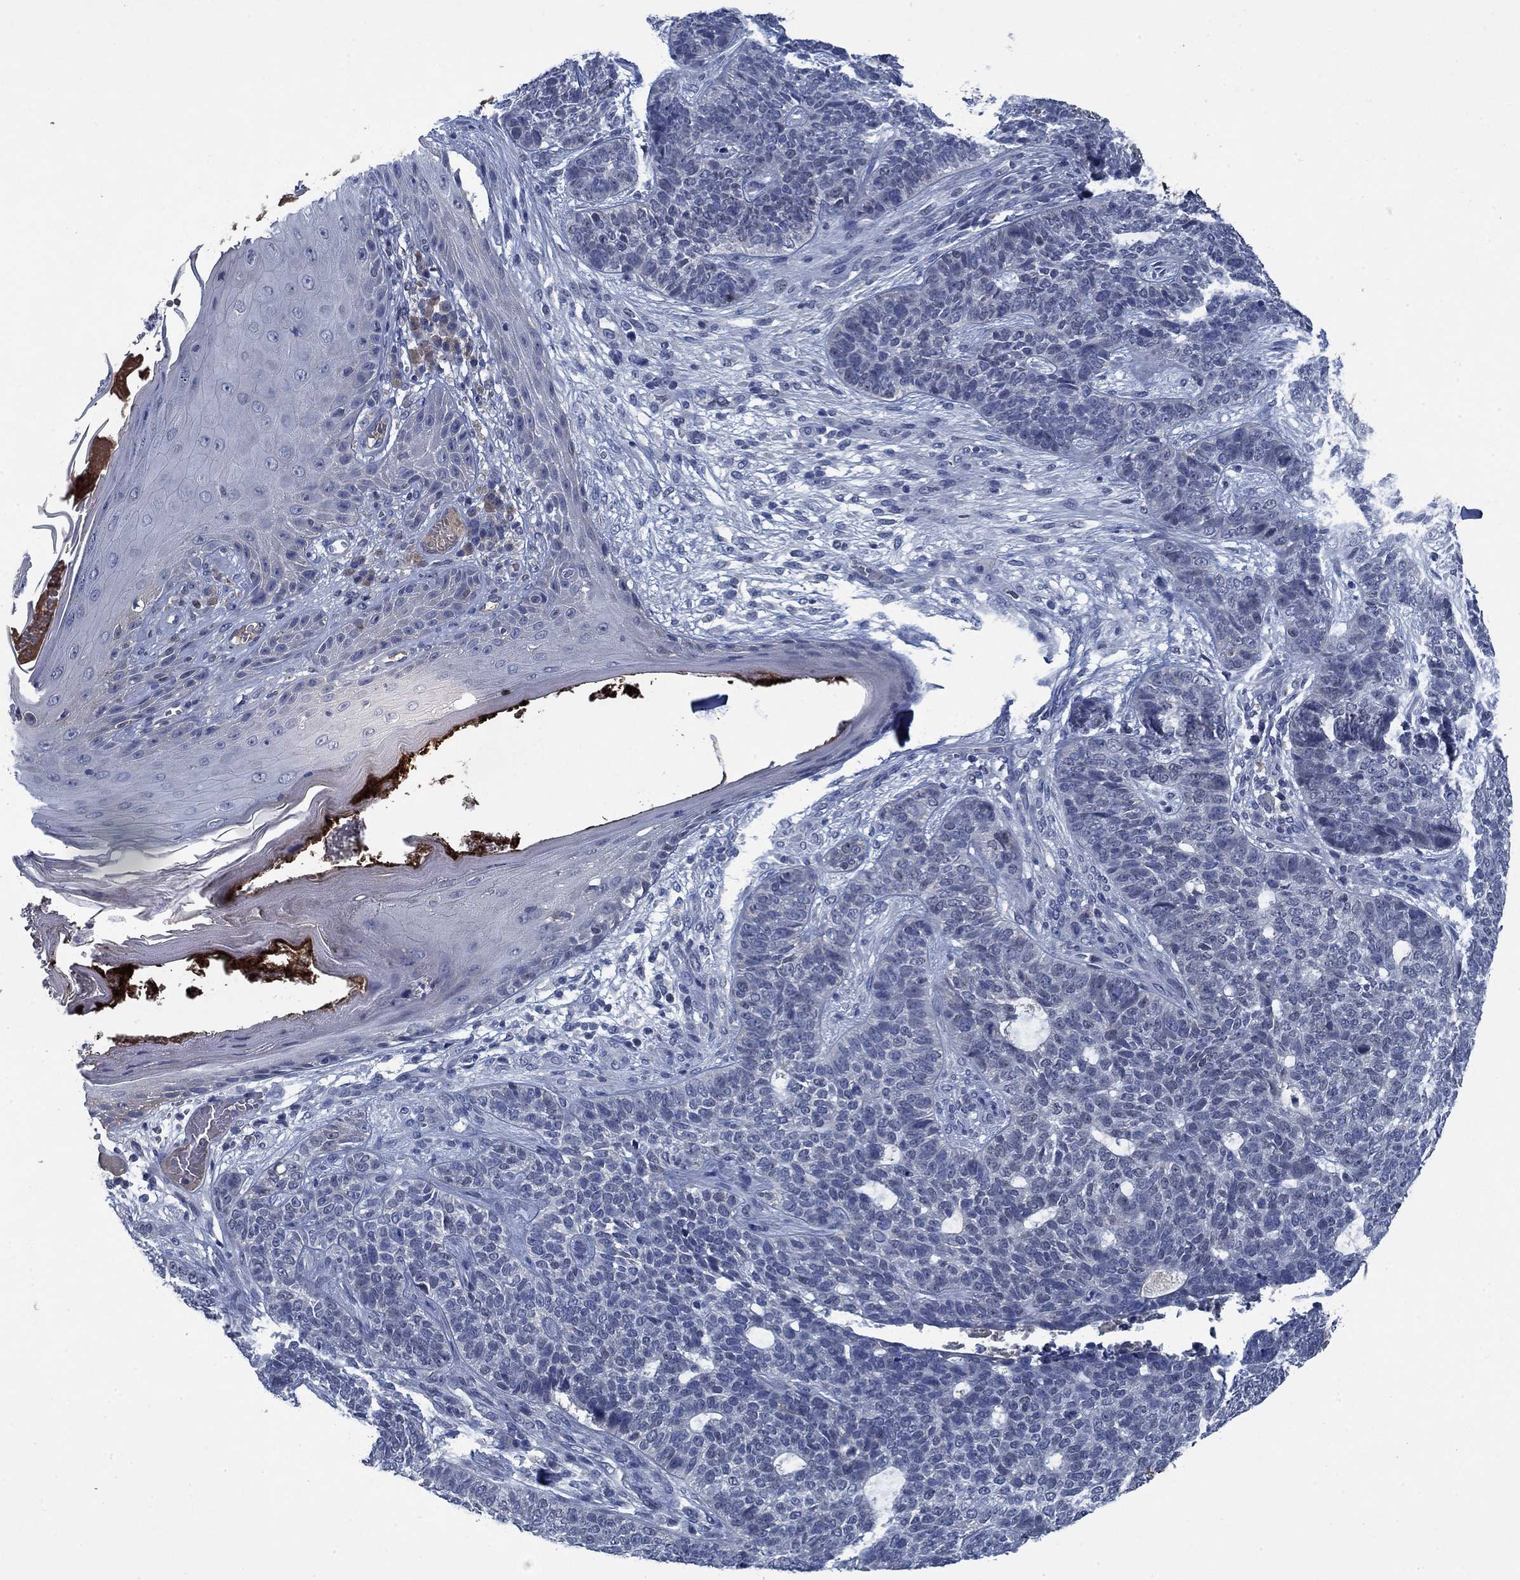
{"staining": {"intensity": "negative", "quantity": "none", "location": "none"}, "tissue": "skin cancer", "cell_type": "Tumor cells", "image_type": "cancer", "snomed": [{"axis": "morphology", "description": "Basal cell carcinoma"}, {"axis": "topography", "description": "Skin"}], "caption": "This is a photomicrograph of immunohistochemistry staining of basal cell carcinoma (skin), which shows no expression in tumor cells.", "gene": "PNMA8A", "patient": {"sex": "female", "age": 69}}